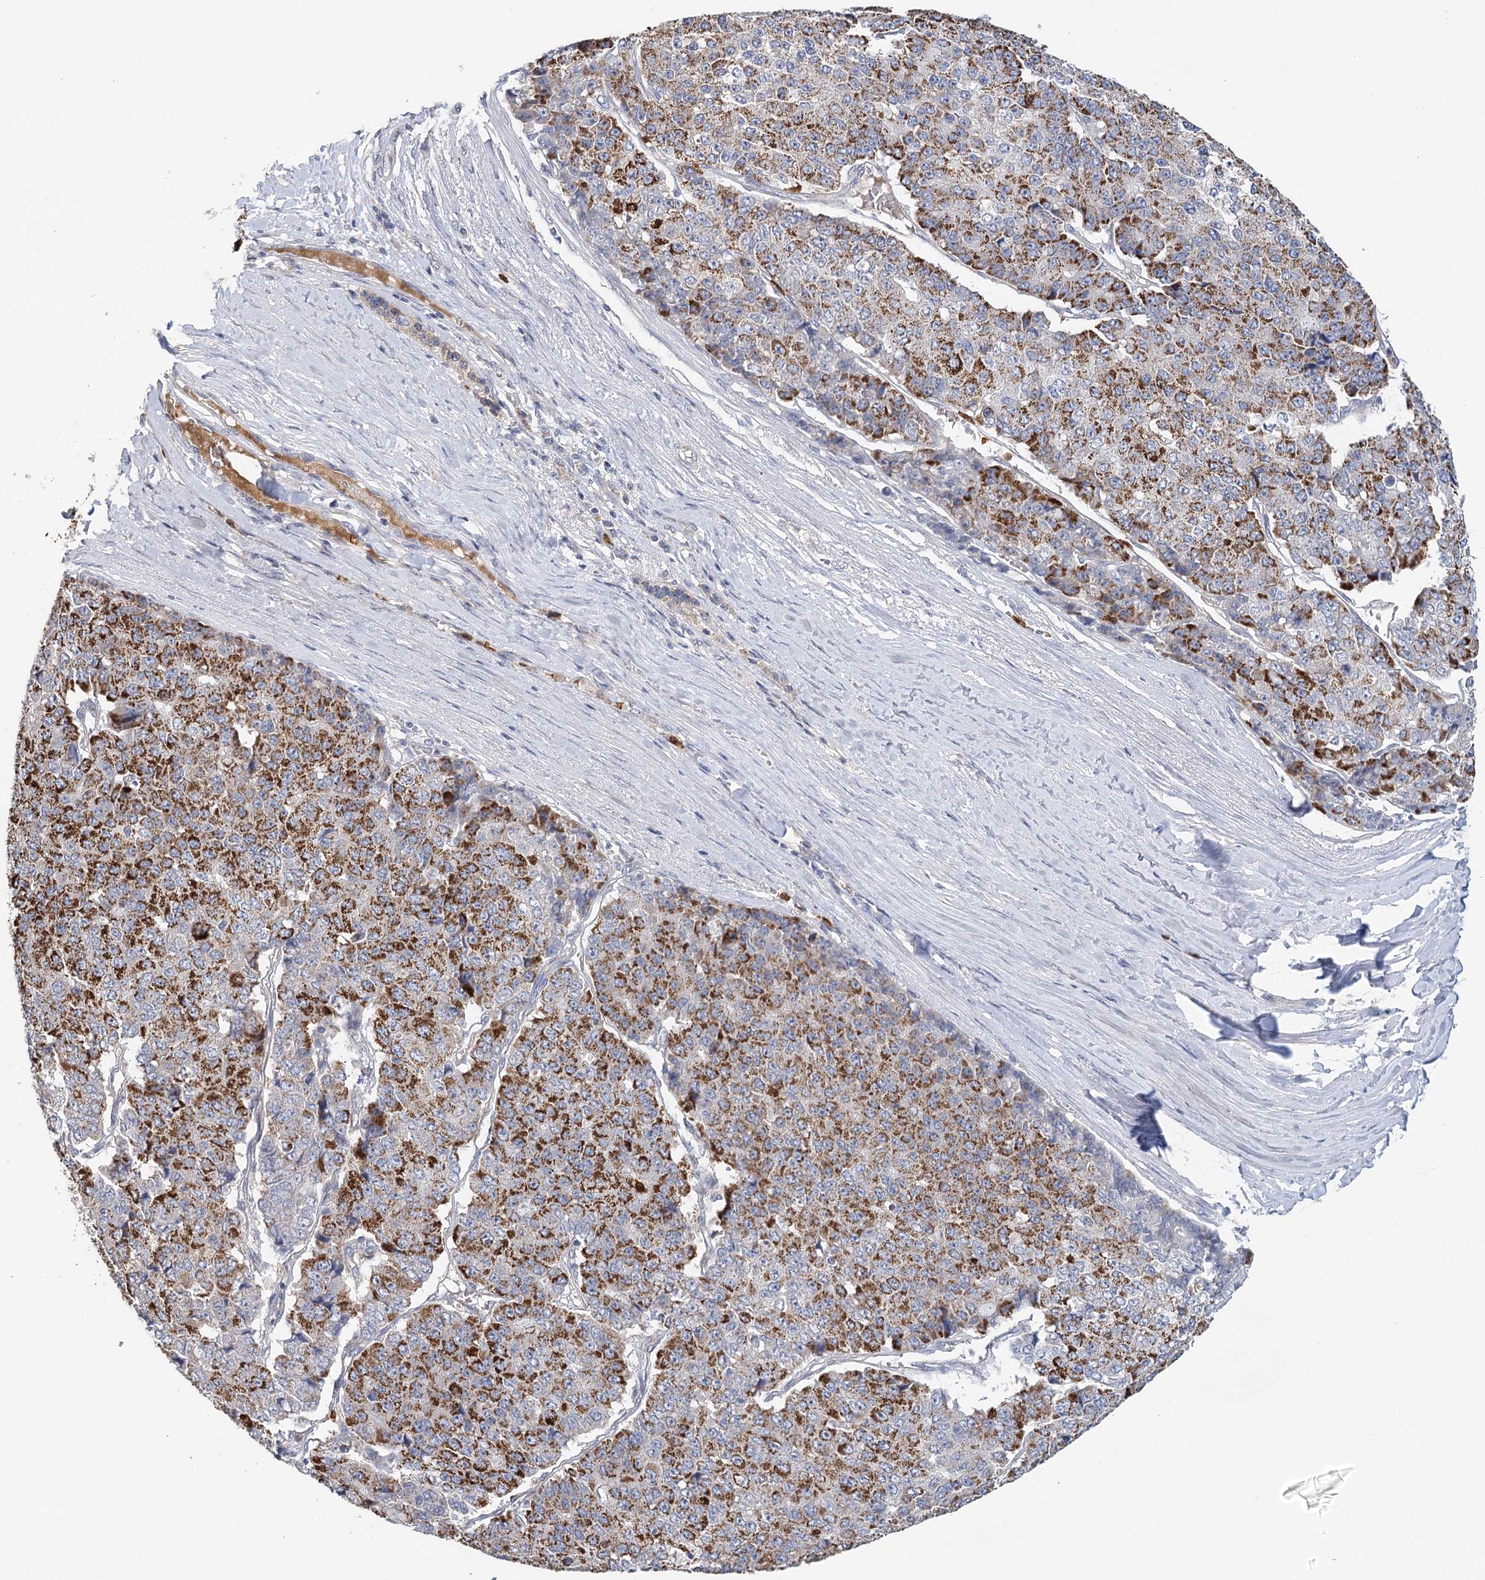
{"staining": {"intensity": "moderate", "quantity": ">75%", "location": "cytoplasmic/membranous"}, "tissue": "pancreatic cancer", "cell_type": "Tumor cells", "image_type": "cancer", "snomed": [{"axis": "morphology", "description": "Adenocarcinoma, NOS"}, {"axis": "topography", "description": "Pancreas"}], "caption": "Pancreatic cancer was stained to show a protein in brown. There is medium levels of moderate cytoplasmic/membranous positivity in about >75% of tumor cells.", "gene": "EPB41L5", "patient": {"sex": "male", "age": 50}}